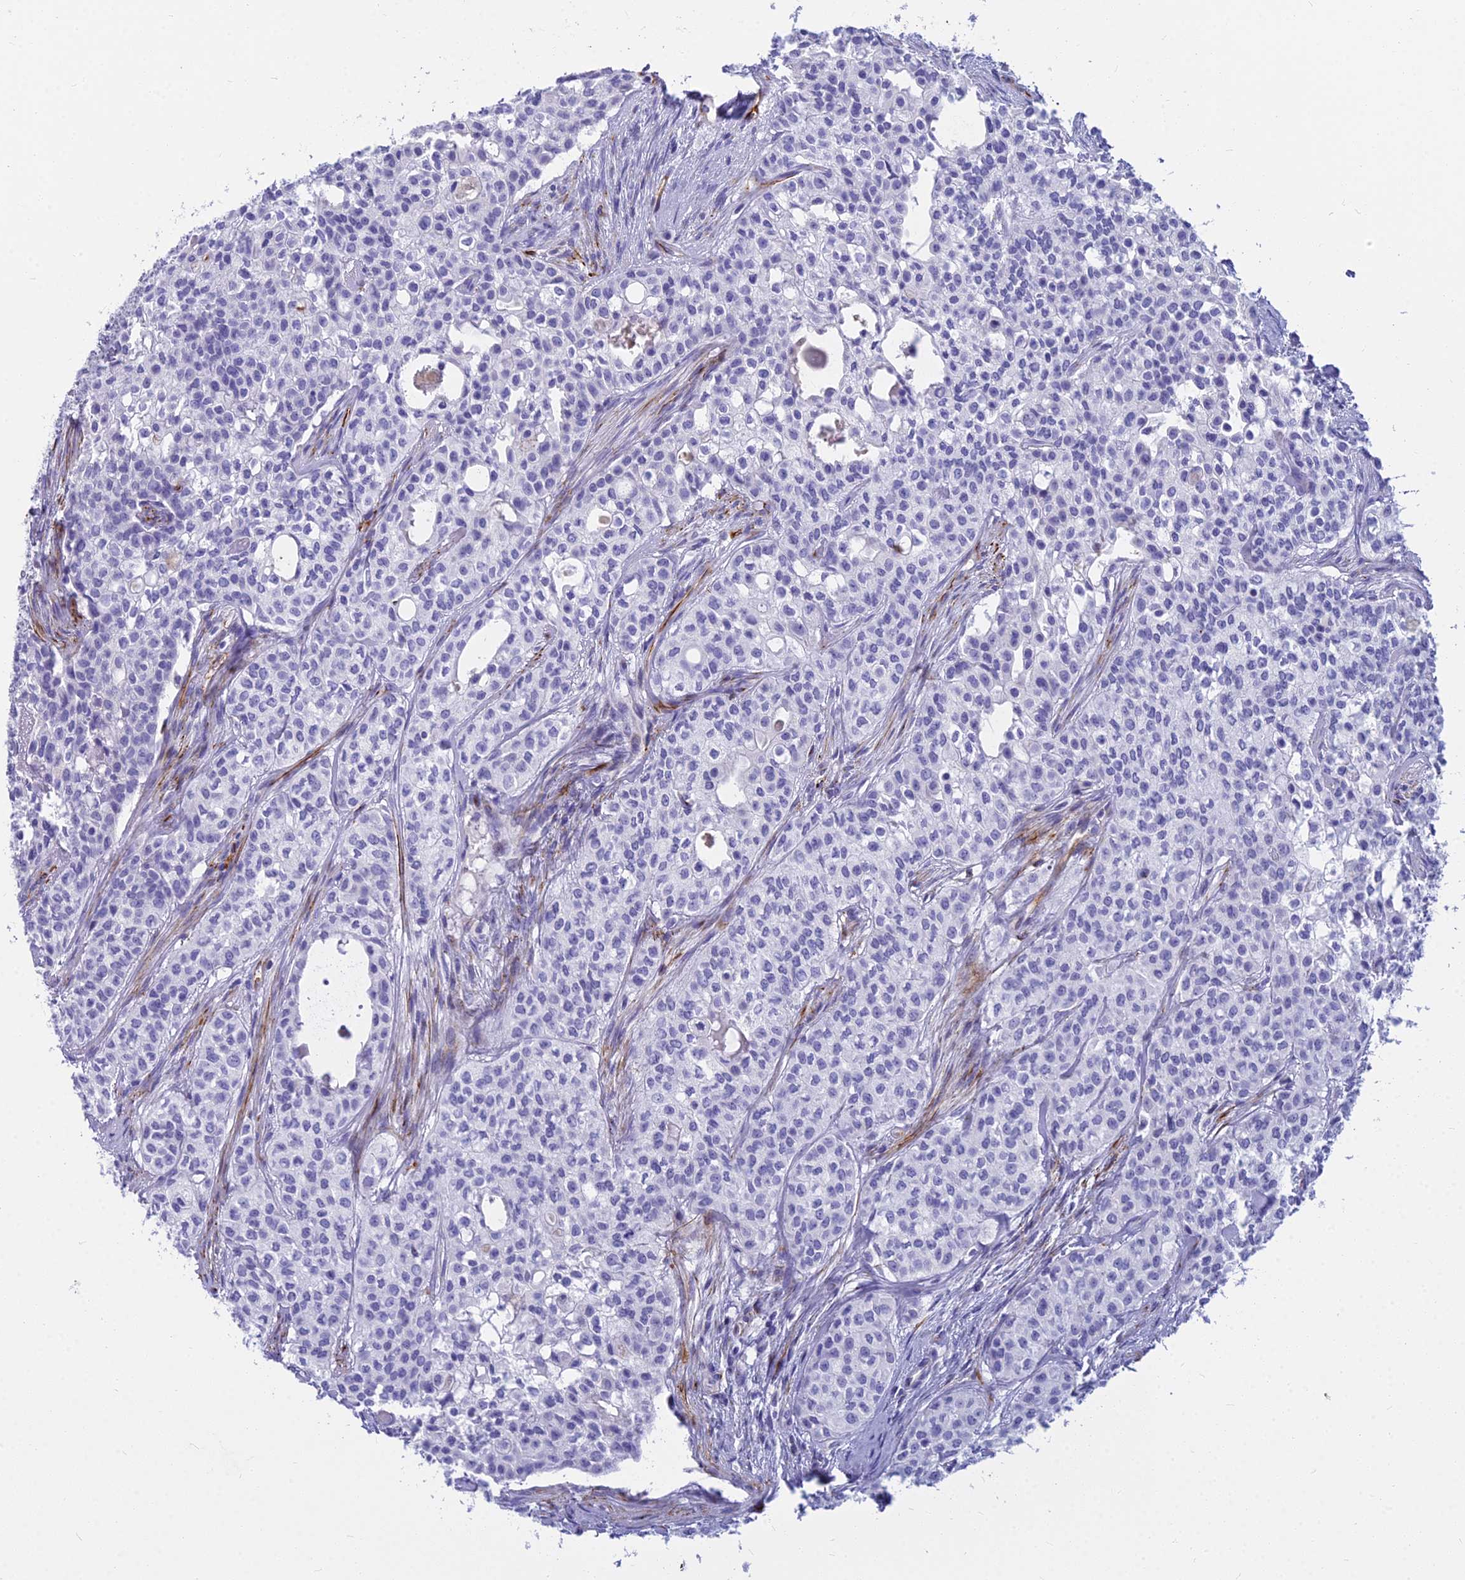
{"staining": {"intensity": "negative", "quantity": "none", "location": "none"}, "tissue": "head and neck cancer", "cell_type": "Tumor cells", "image_type": "cancer", "snomed": [{"axis": "morphology", "description": "Adenocarcinoma, NOS"}, {"axis": "topography", "description": "Head-Neck"}], "caption": "High power microscopy micrograph of an immunohistochemistry histopathology image of head and neck cancer (adenocarcinoma), revealing no significant positivity in tumor cells.", "gene": "EVI2A", "patient": {"sex": "male", "age": 81}}